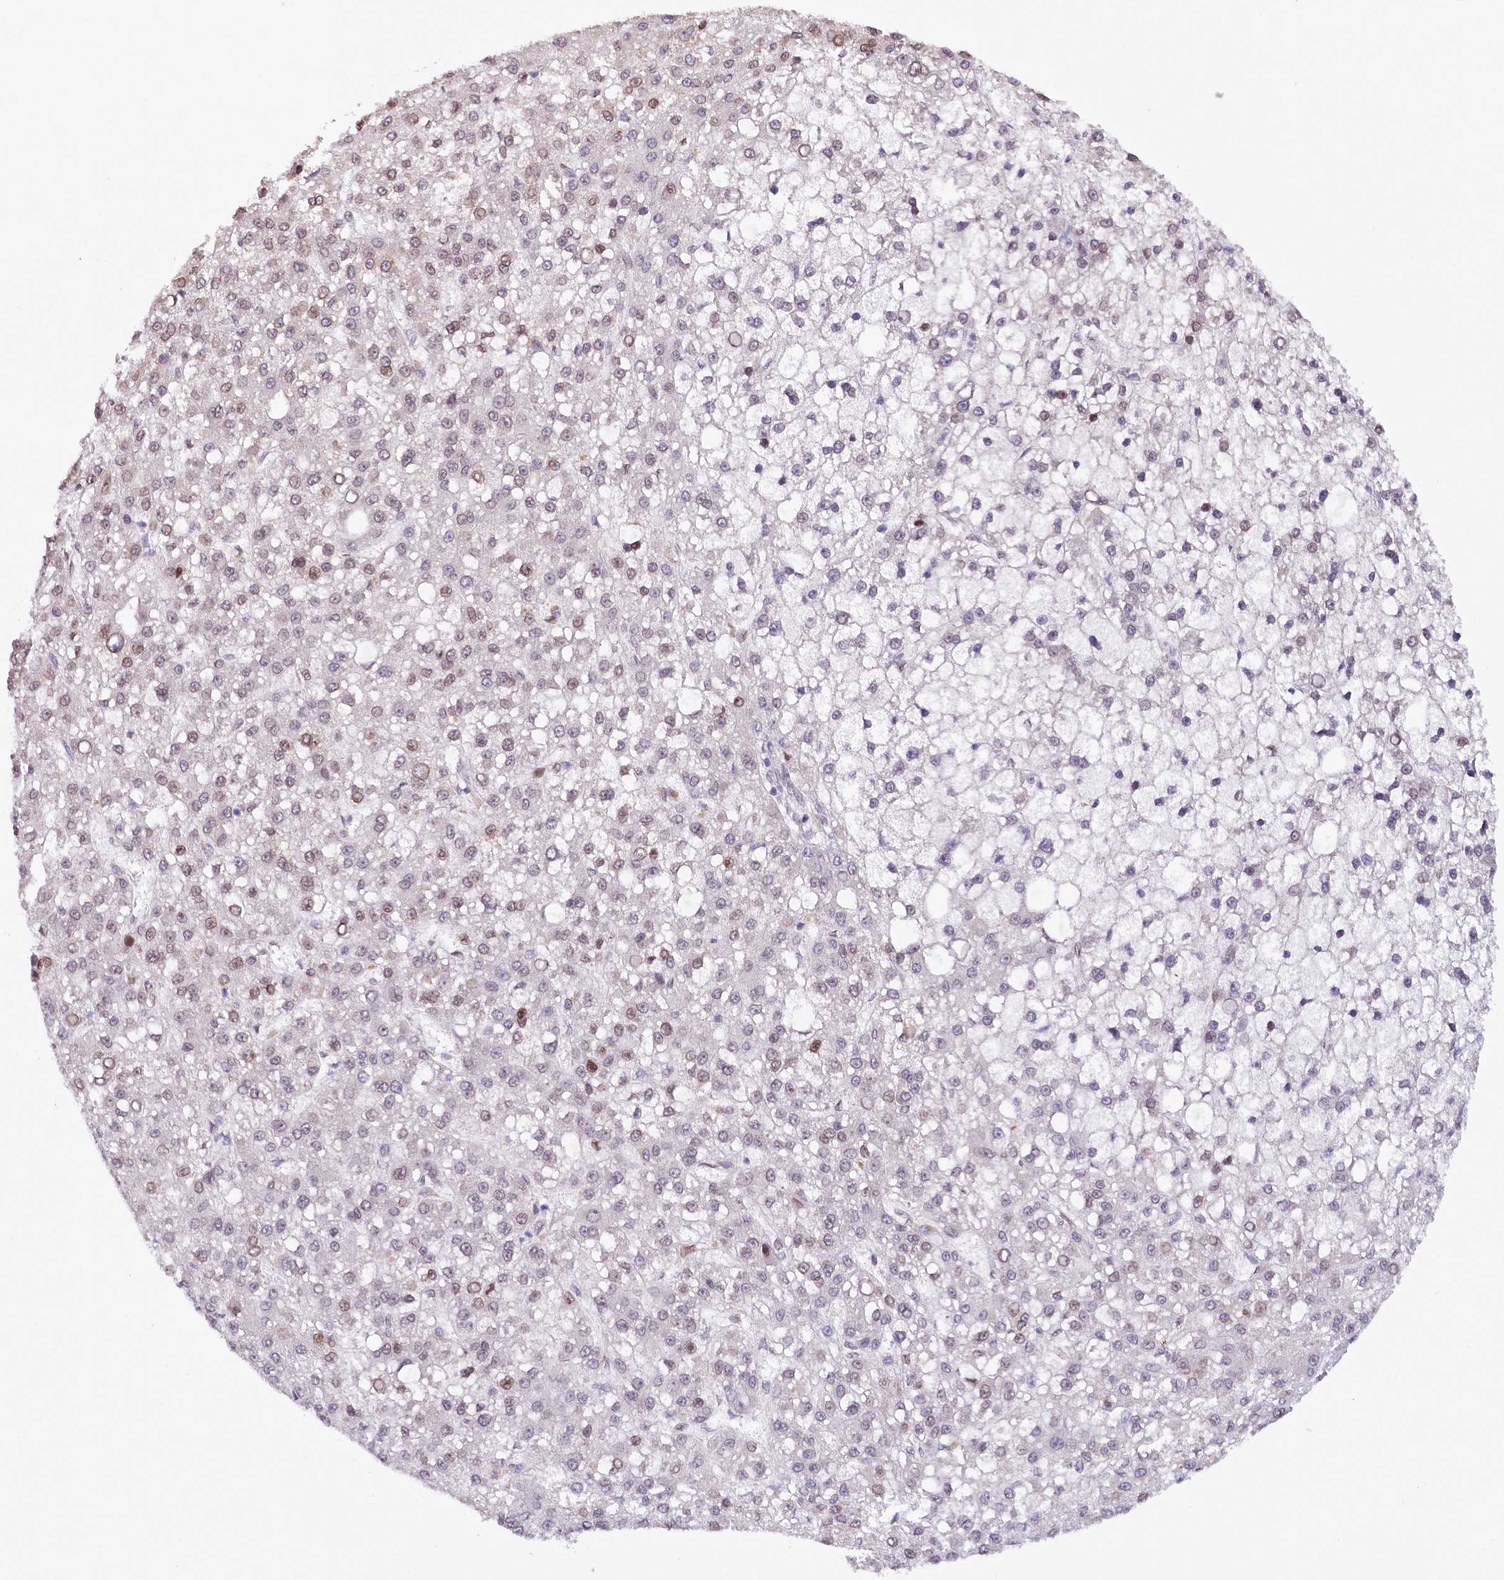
{"staining": {"intensity": "weak", "quantity": "<25%", "location": "nuclear"}, "tissue": "liver cancer", "cell_type": "Tumor cells", "image_type": "cancer", "snomed": [{"axis": "morphology", "description": "Carcinoma, Hepatocellular, NOS"}, {"axis": "topography", "description": "Liver"}], "caption": "Human hepatocellular carcinoma (liver) stained for a protein using immunohistochemistry reveals no staining in tumor cells.", "gene": "ZNF226", "patient": {"sex": "male", "age": 67}}